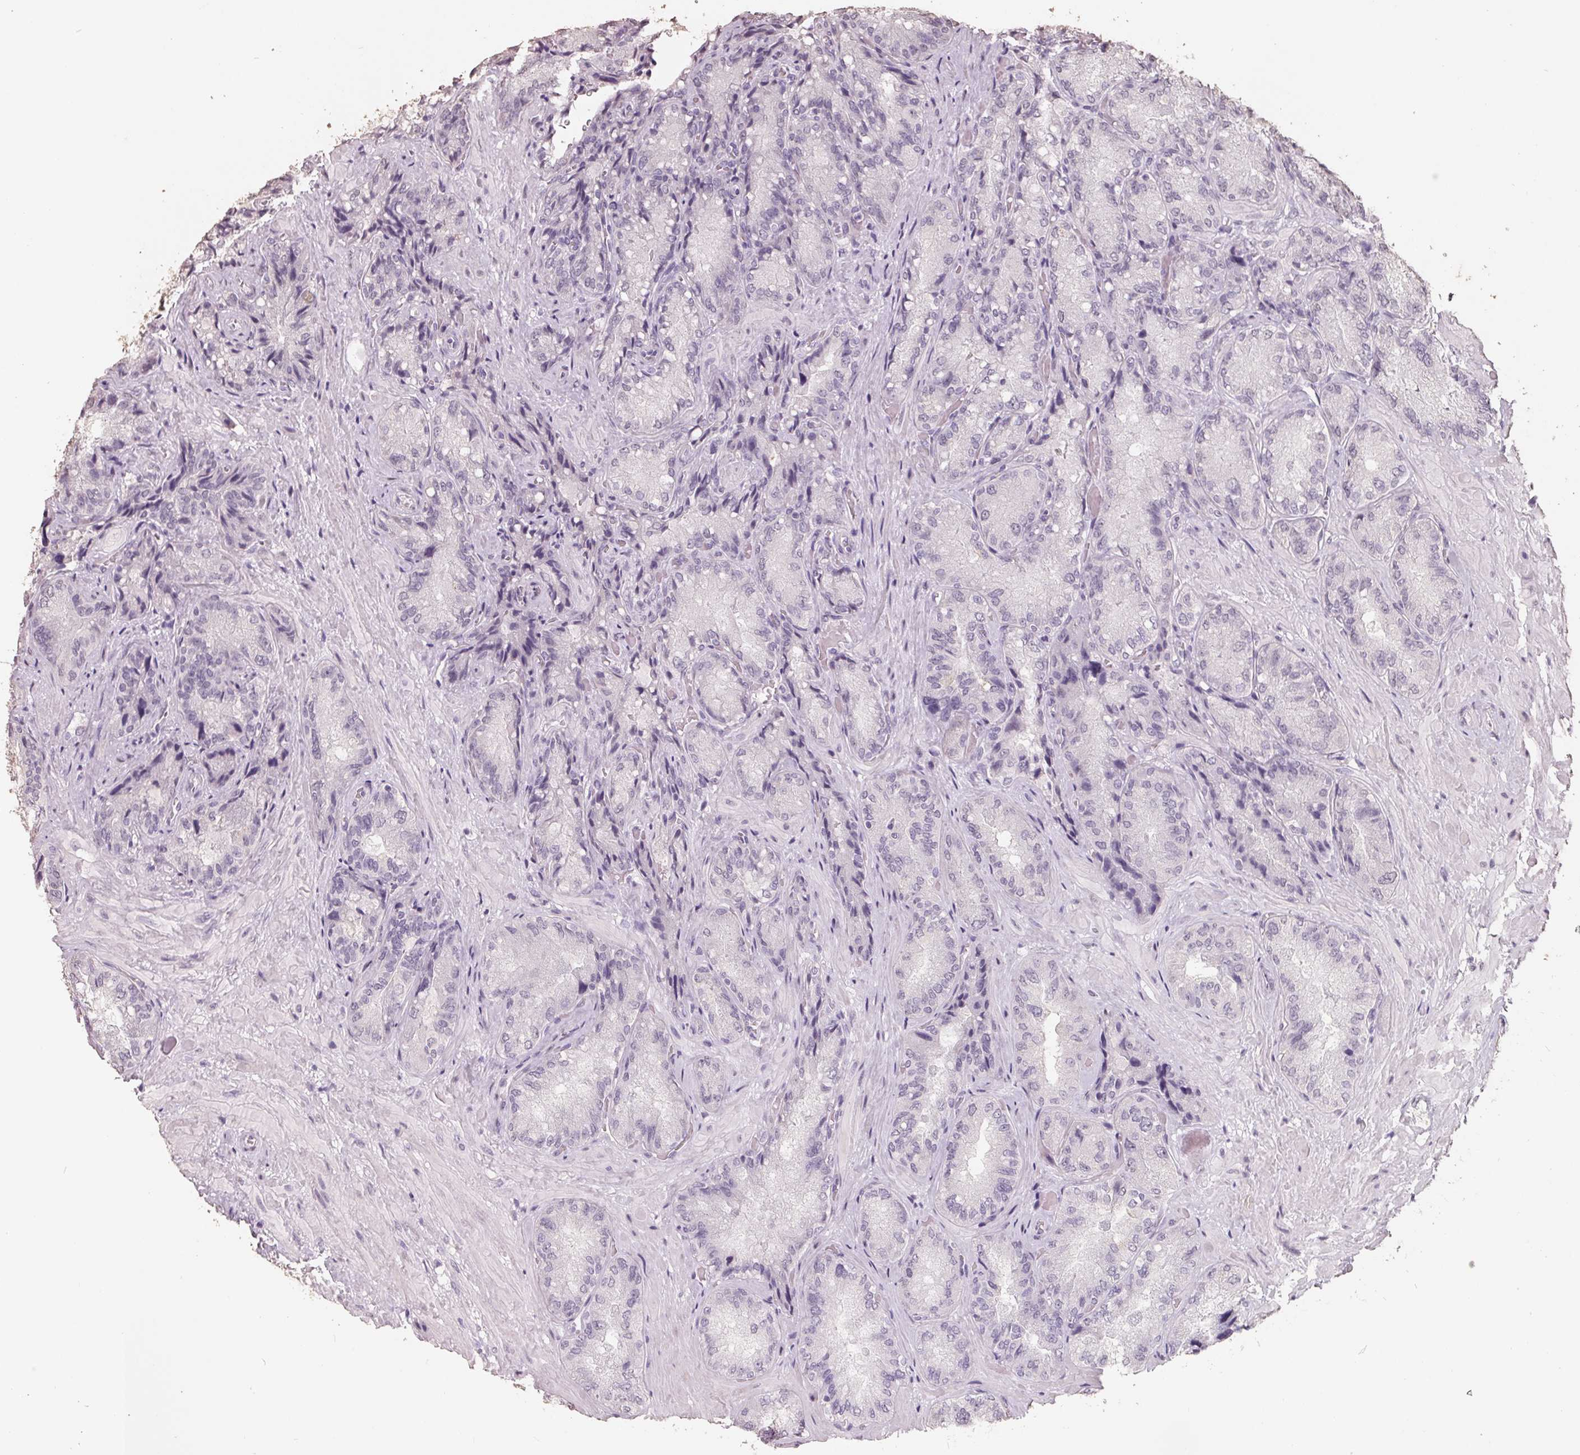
{"staining": {"intensity": "moderate", "quantity": "<25%", "location": "cytoplasmic/membranous"}, "tissue": "seminal vesicle", "cell_type": "Glandular cells", "image_type": "normal", "snomed": [{"axis": "morphology", "description": "Normal tissue, NOS"}, {"axis": "topography", "description": "Seminal veicle"}], "caption": "An image of seminal vesicle stained for a protein reveals moderate cytoplasmic/membranous brown staining in glandular cells. The protein of interest is stained brown, and the nuclei are stained in blue (DAB (3,3'-diaminobenzidine) IHC with brightfield microscopy, high magnification).", "gene": "FTCD", "patient": {"sex": "male", "age": 57}}